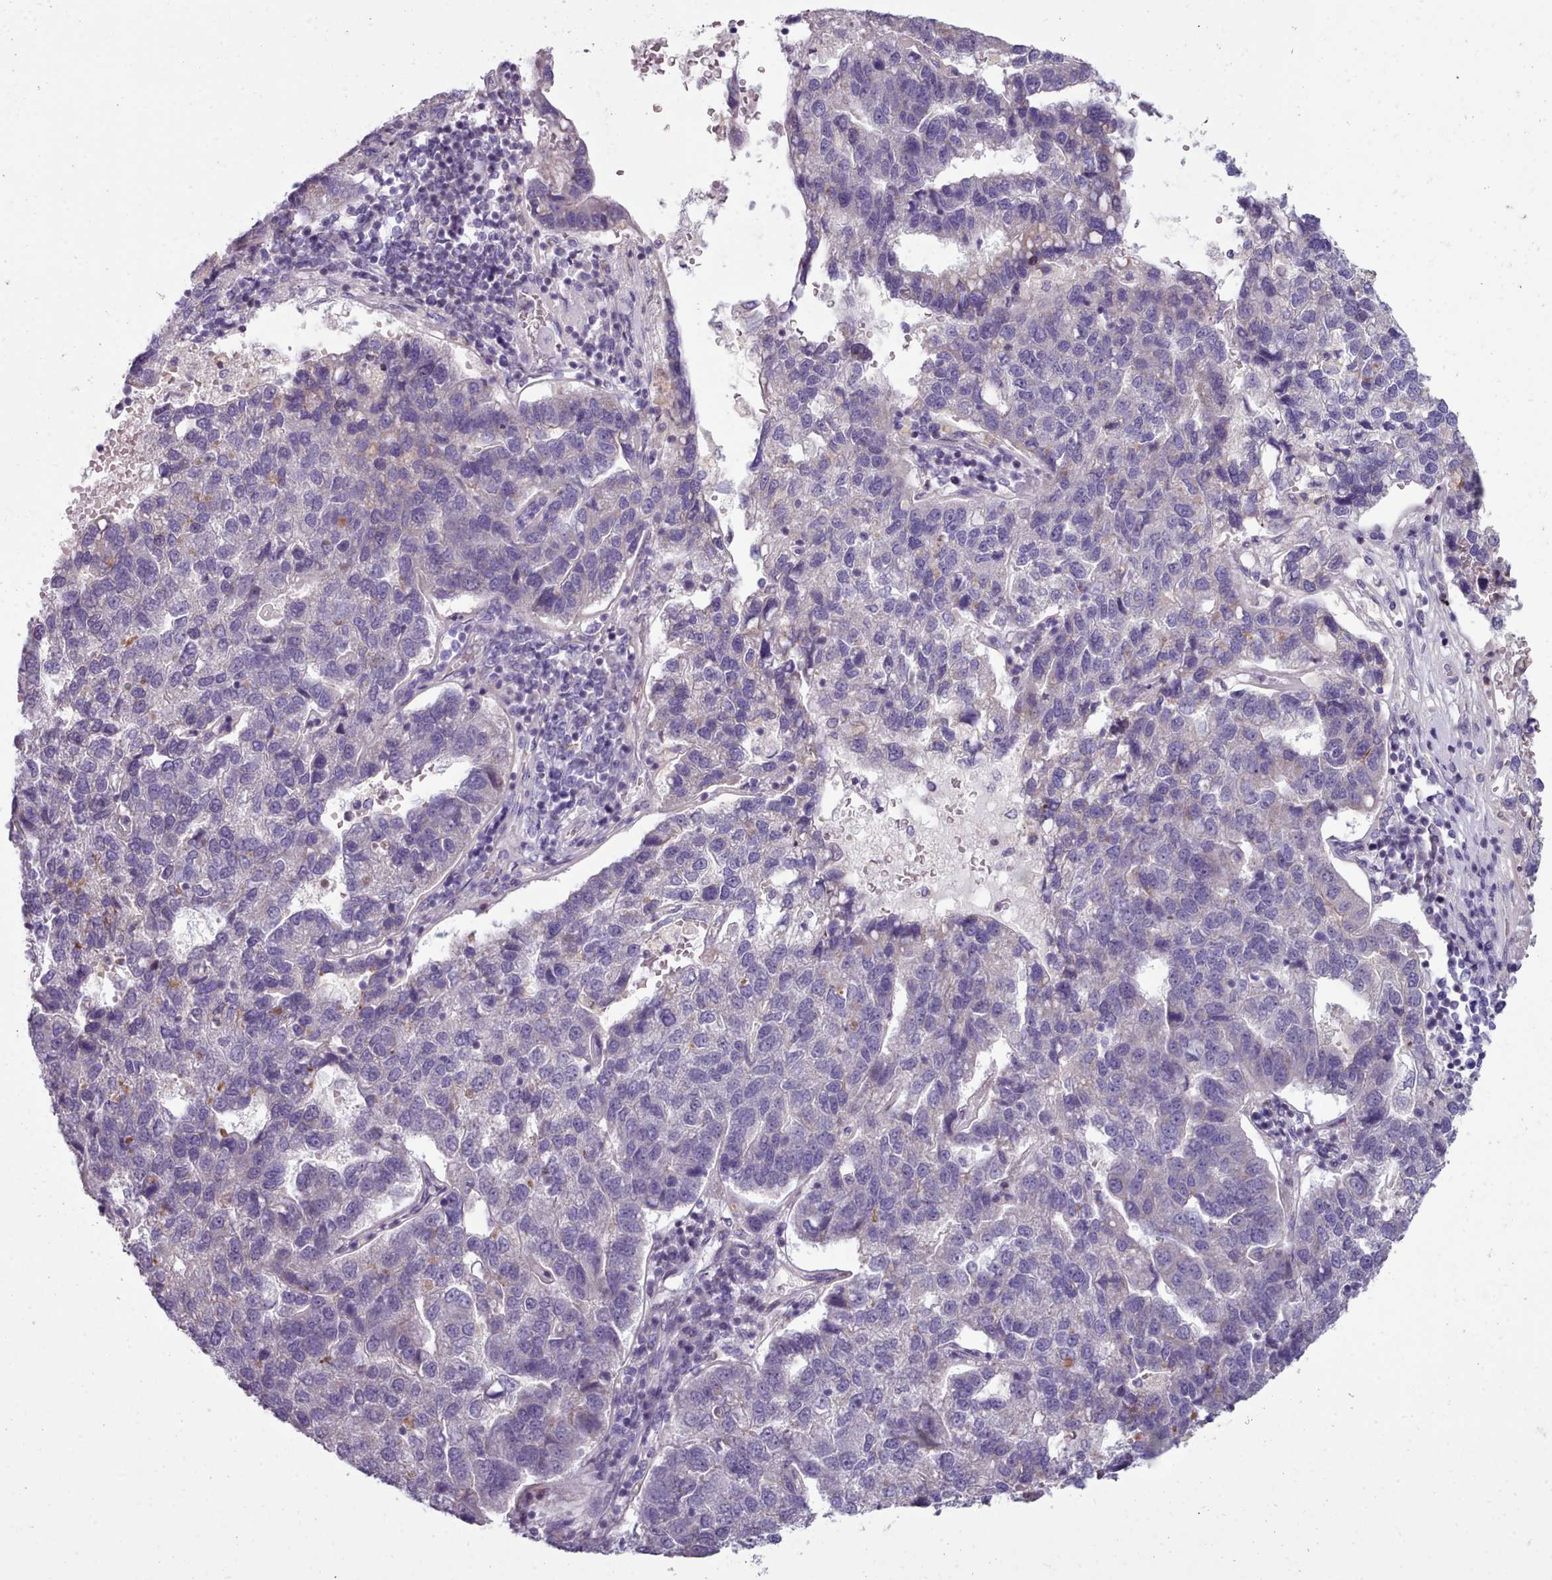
{"staining": {"intensity": "negative", "quantity": "none", "location": "none"}, "tissue": "pancreatic cancer", "cell_type": "Tumor cells", "image_type": "cancer", "snomed": [{"axis": "morphology", "description": "Adenocarcinoma, NOS"}, {"axis": "topography", "description": "Pancreas"}], "caption": "High power microscopy histopathology image of an immunohistochemistry image of pancreatic cancer, revealing no significant expression in tumor cells.", "gene": "SLC52A3", "patient": {"sex": "female", "age": 61}}